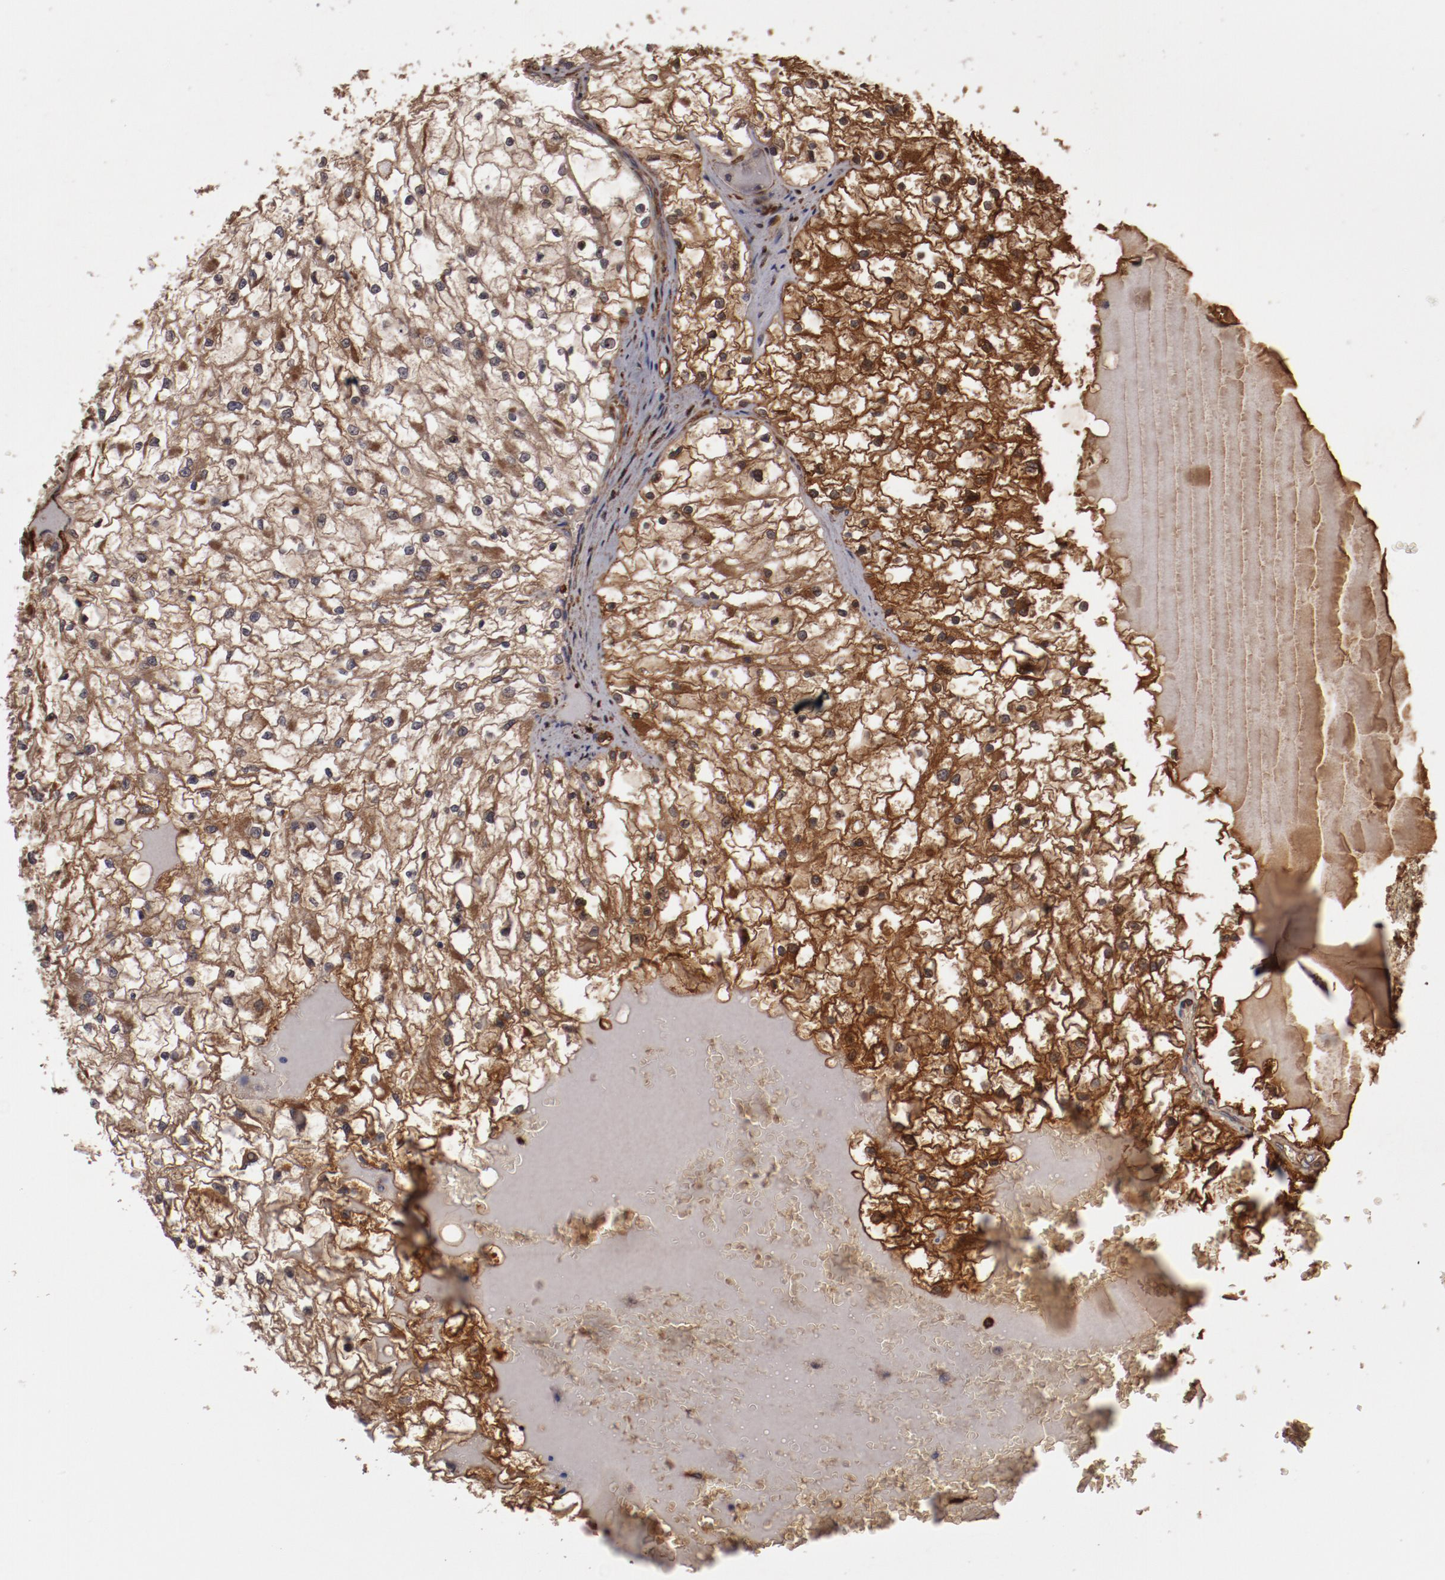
{"staining": {"intensity": "moderate", "quantity": ">75%", "location": "cytoplasmic/membranous"}, "tissue": "renal cancer", "cell_type": "Tumor cells", "image_type": "cancer", "snomed": [{"axis": "morphology", "description": "Adenocarcinoma, NOS"}, {"axis": "topography", "description": "Kidney"}], "caption": "Immunohistochemical staining of renal adenocarcinoma reveals medium levels of moderate cytoplasmic/membranous protein expression in approximately >75% of tumor cells. (Stains: DAB (3,3'-diaminobenzidine) in brown, nuclei in blue, Microscopy: brightfield microscopy at high magnification).", "gene": "SERPINA7", "patient": {"sex": "male", "age": 61}}